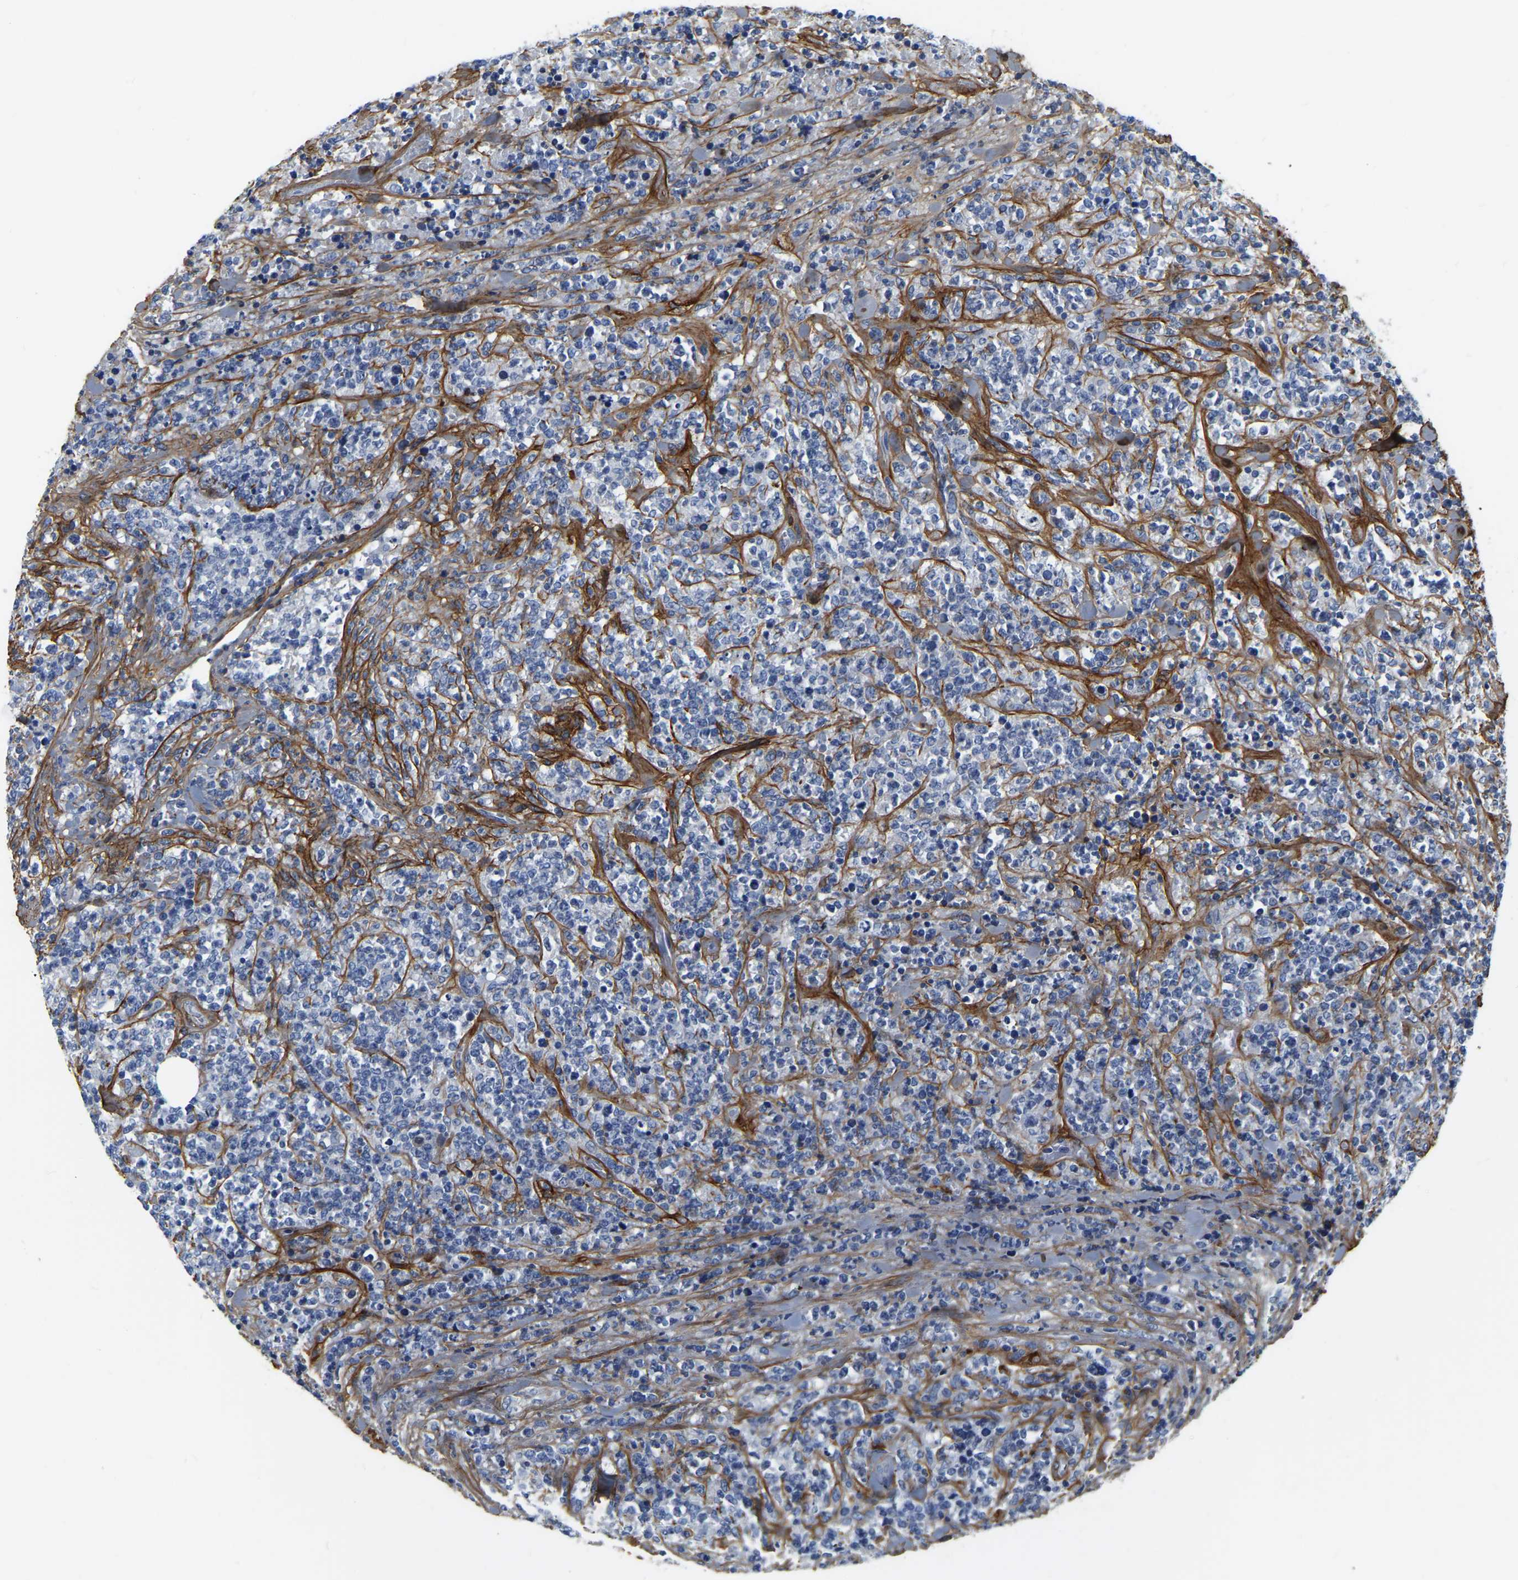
{"staining": {"intensity": "negative", "quantity": "none", "location": "none"}, "tissue": "lymphoma", "cell_type": "Tumor cells", "image_type": "cancer", "snomed": [{"axis": "morphology", "description": "Malignant lymphoma, non-Hodgkin's type, High grade"}, {"axis": "topography", "description": "Soft tissue"}], "caption": "Immunohistochemistry (IHC) histopathology image of neoplastic tissue: human lymphoma stained with DAB displays no significant protein positivity in tumor cells.", "gene": "COL6A1", "patient": {"sex": "male", "age": 18}}